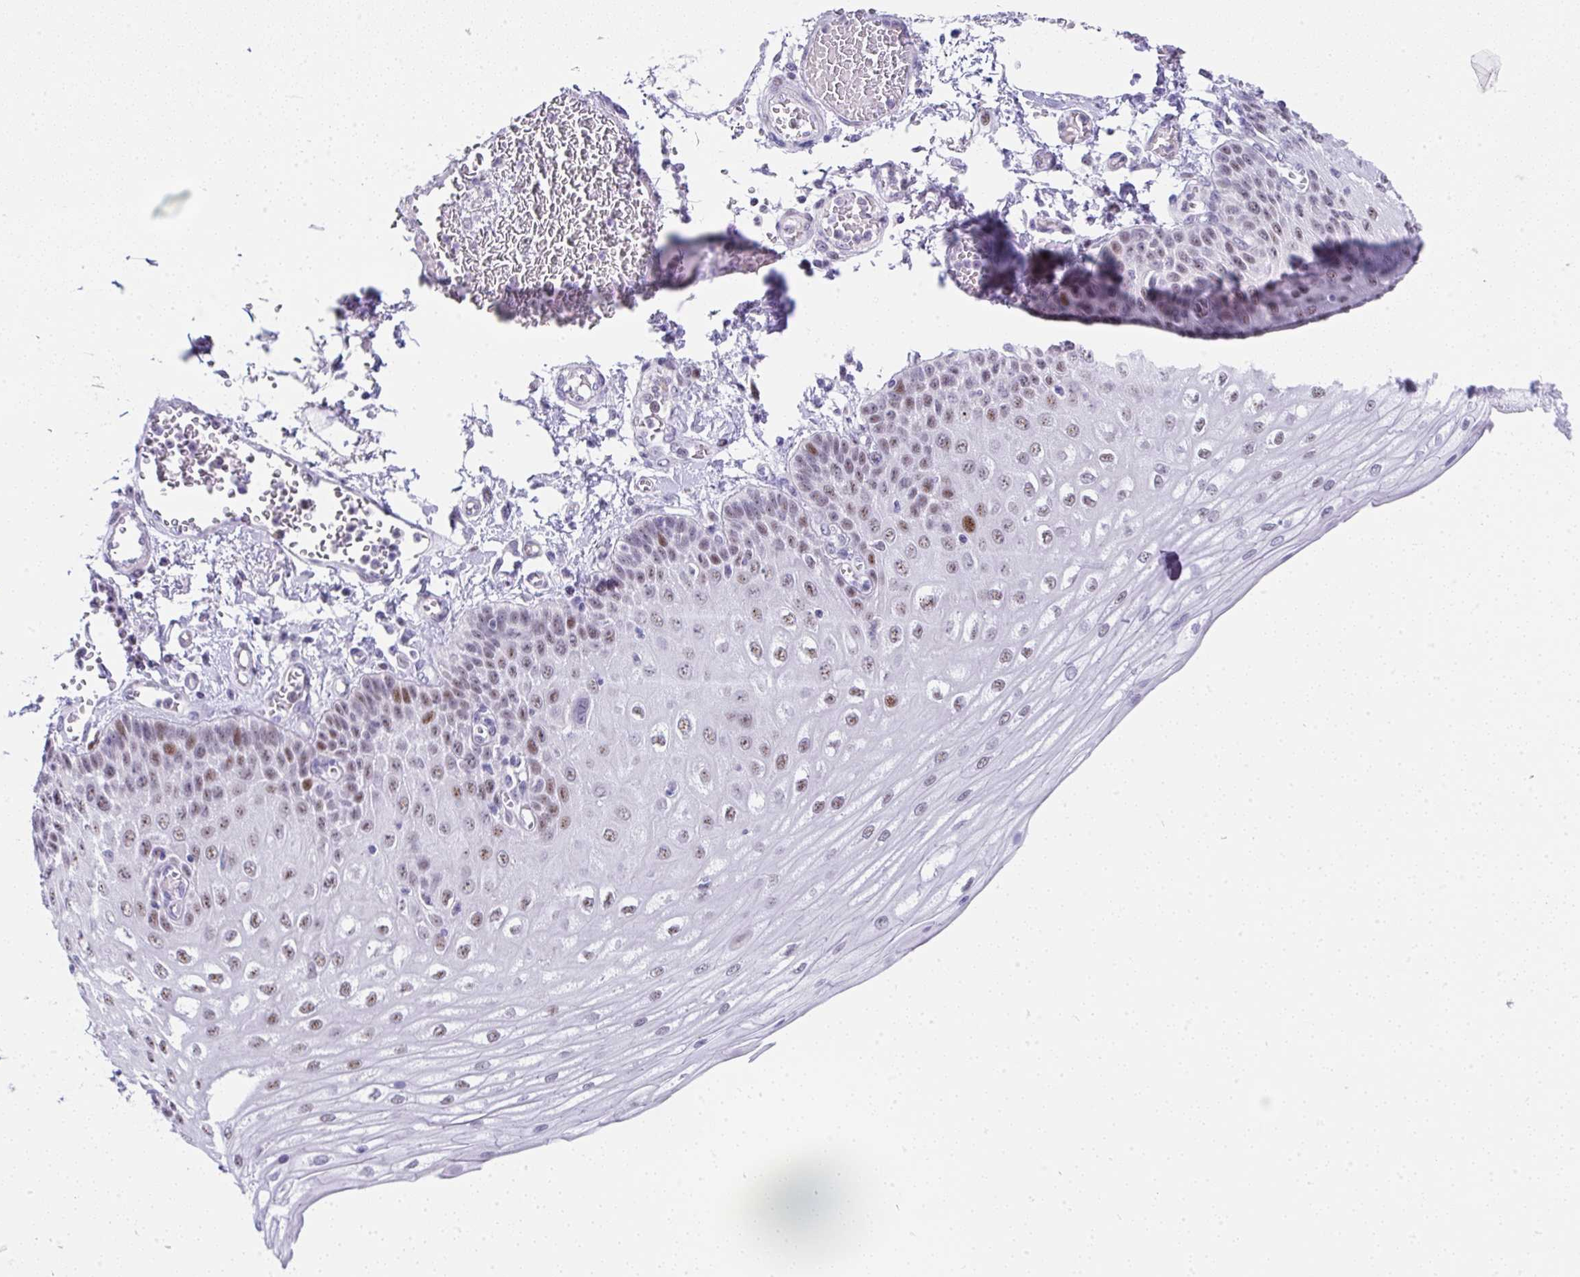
{"staining": {"intensity": "strong", "quantity": "25%-75%", "location": "nuclear"}, "tissue": "esophagus", "cell_type": "Squamous epithelial cells", "image_type": "normal", "snomed": [{"axis": "morphology", "description": "Normal tissue, NOS"}, {"axis": "morphology", "description": "Adenocarcinoma, NOS"}, {"axis": "topography", "description": "Esophagus"}], "caption": "Esophagus stained with DAB (3,3'-diaminobenzidine) IHC reveals high levels of strong nuclear positivity in approximately 25%-75% of squamous epithelial cells.", "gene": "NR1D2", "patient": {"sex": "male", "age": 81}}